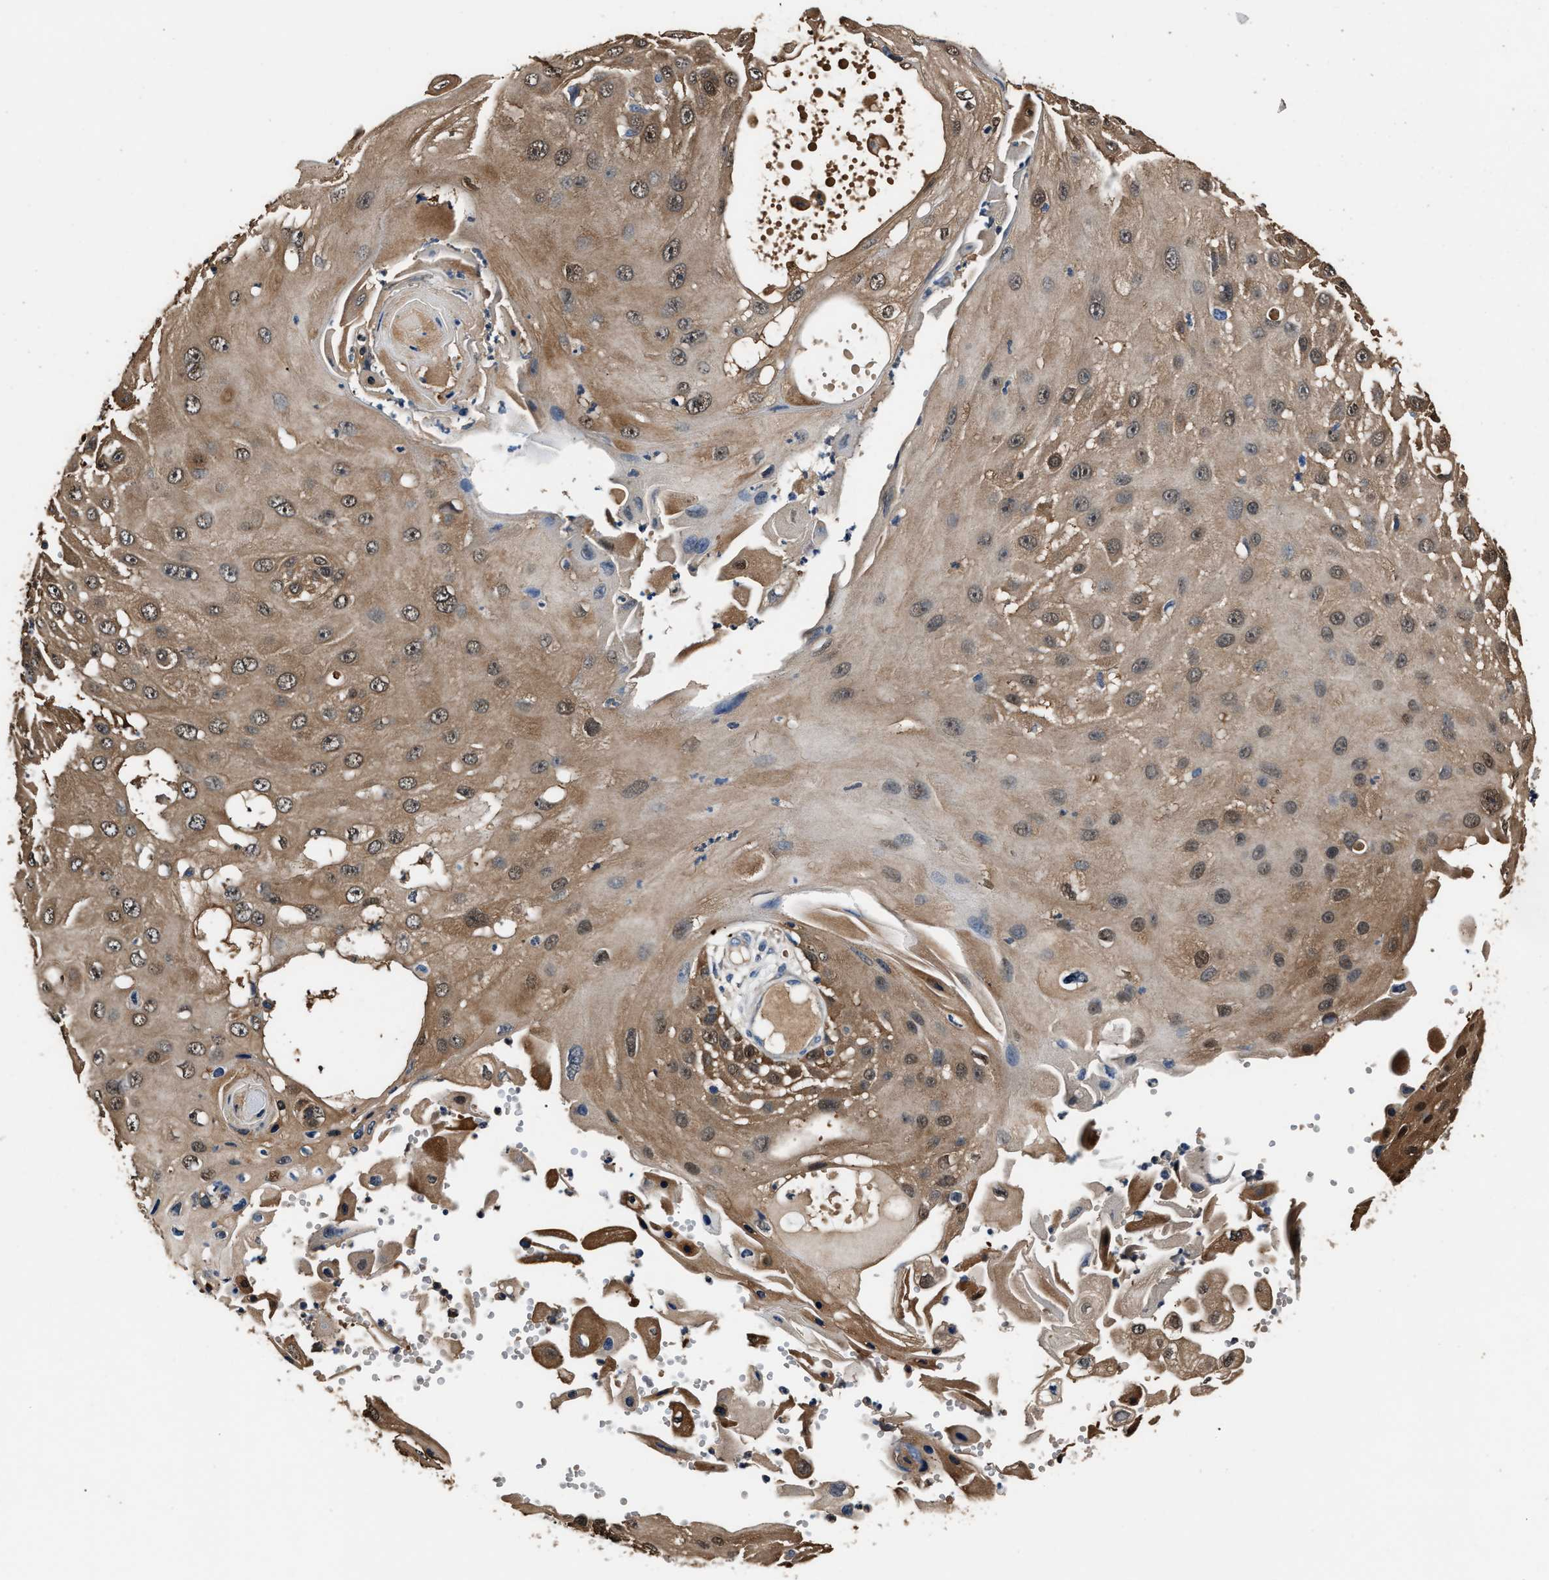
{"staining": {"intensity": "moderate", "quantity": ">75%", "location": "cytoplasmic/membranous"}, "tissue": "skin cancer", "cell_type": "Tumor cells", "image_type": "cancer", "snomed": [{"axis": "morphology", "description": "Squamous cell carcinoma, NOS"}, {"axis": "topography", "description": "Skin"}], "caption": "Immunohistochemistry (IHC) (DAB) staining of skin cancer (squamous cell carcinoma) shows moderate cytoplasmic/membranous protein expression in about >75% of tumor cells.", "gene": "GSTP1", "patient": {"sex": "female", "age": 44}}